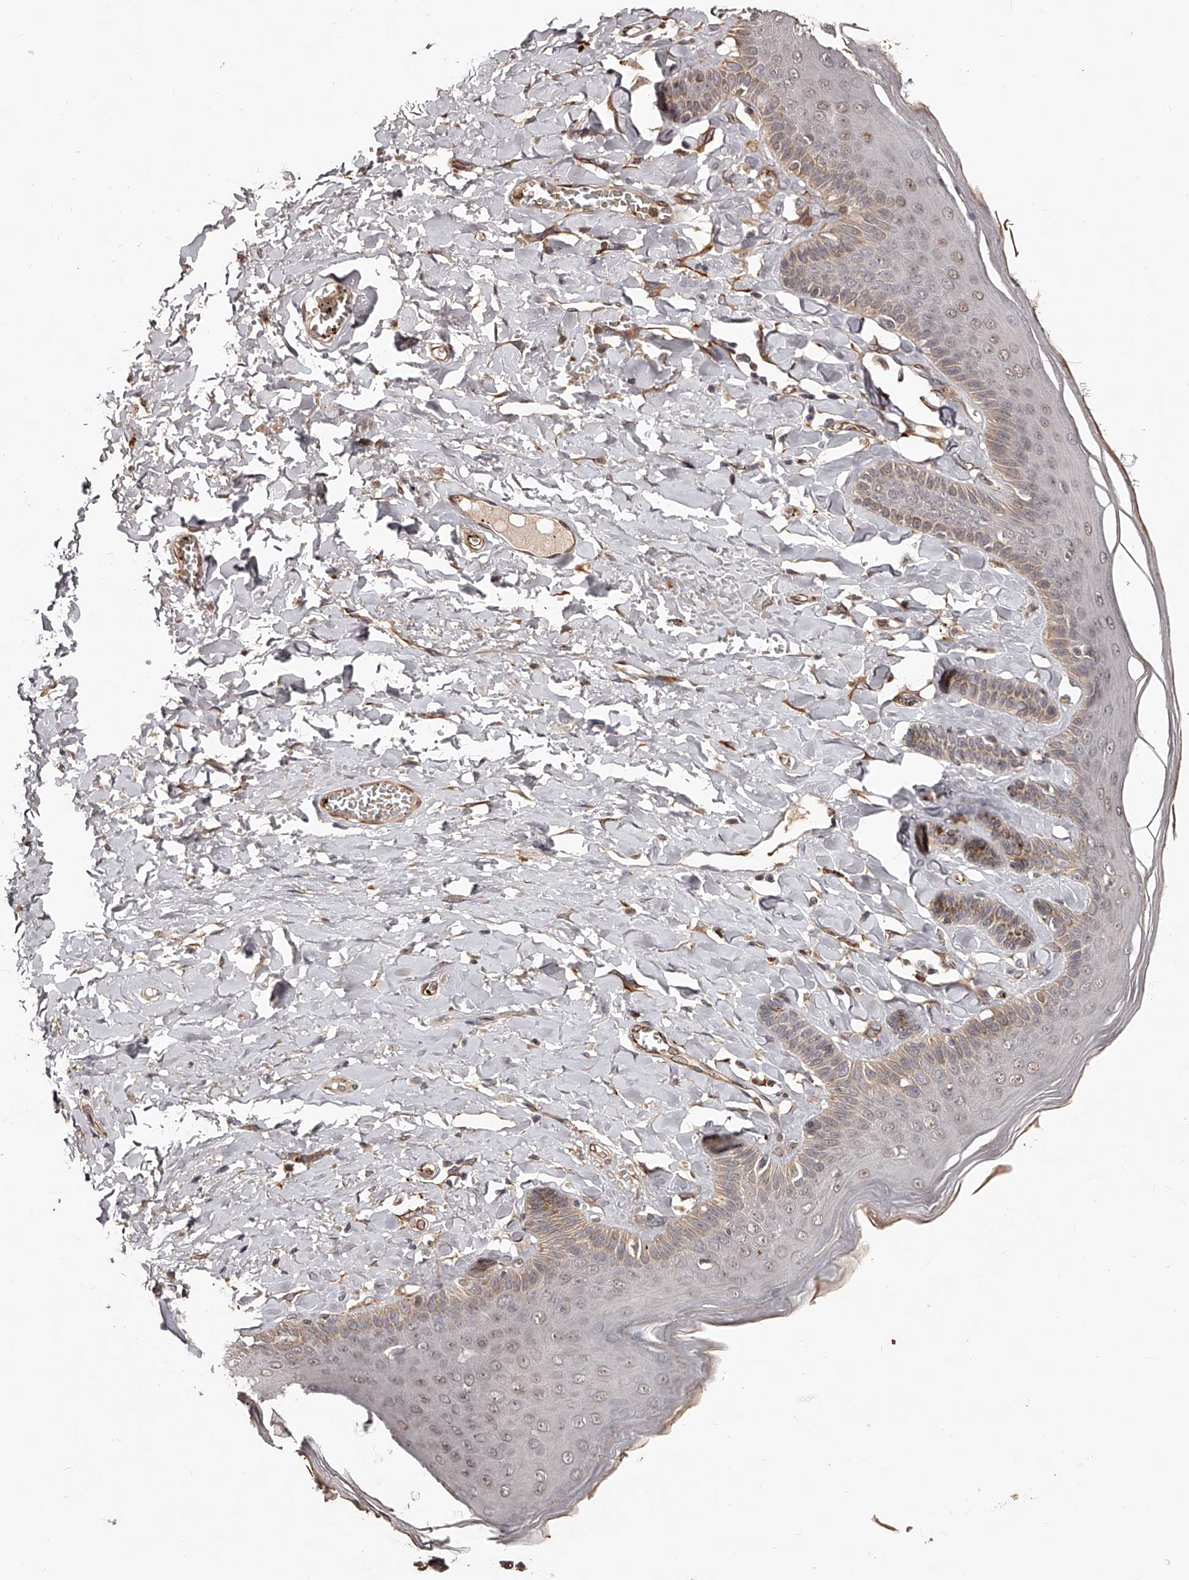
{"staining": {"intensity": "weak", "quantity": "25%-75%", "location": "cytoplasmic/membranous,nuclear"}, "tissue": "skin", "cell_type": "Epidermal cells", "image_type": "normal", "snomed": [{"axis": "morphology", "description": "Normal tissue, NOS"}, {"axis": "topography", "description": "Anal"}], "caption": "Human skin stained with a brown dye exhibits weak cytoplasmic/membranous,nuclear positive staining in about 25%-75% of epidermal cells.", "gene": "URGCP", "patient": {"sex": "male", "age": 69}}